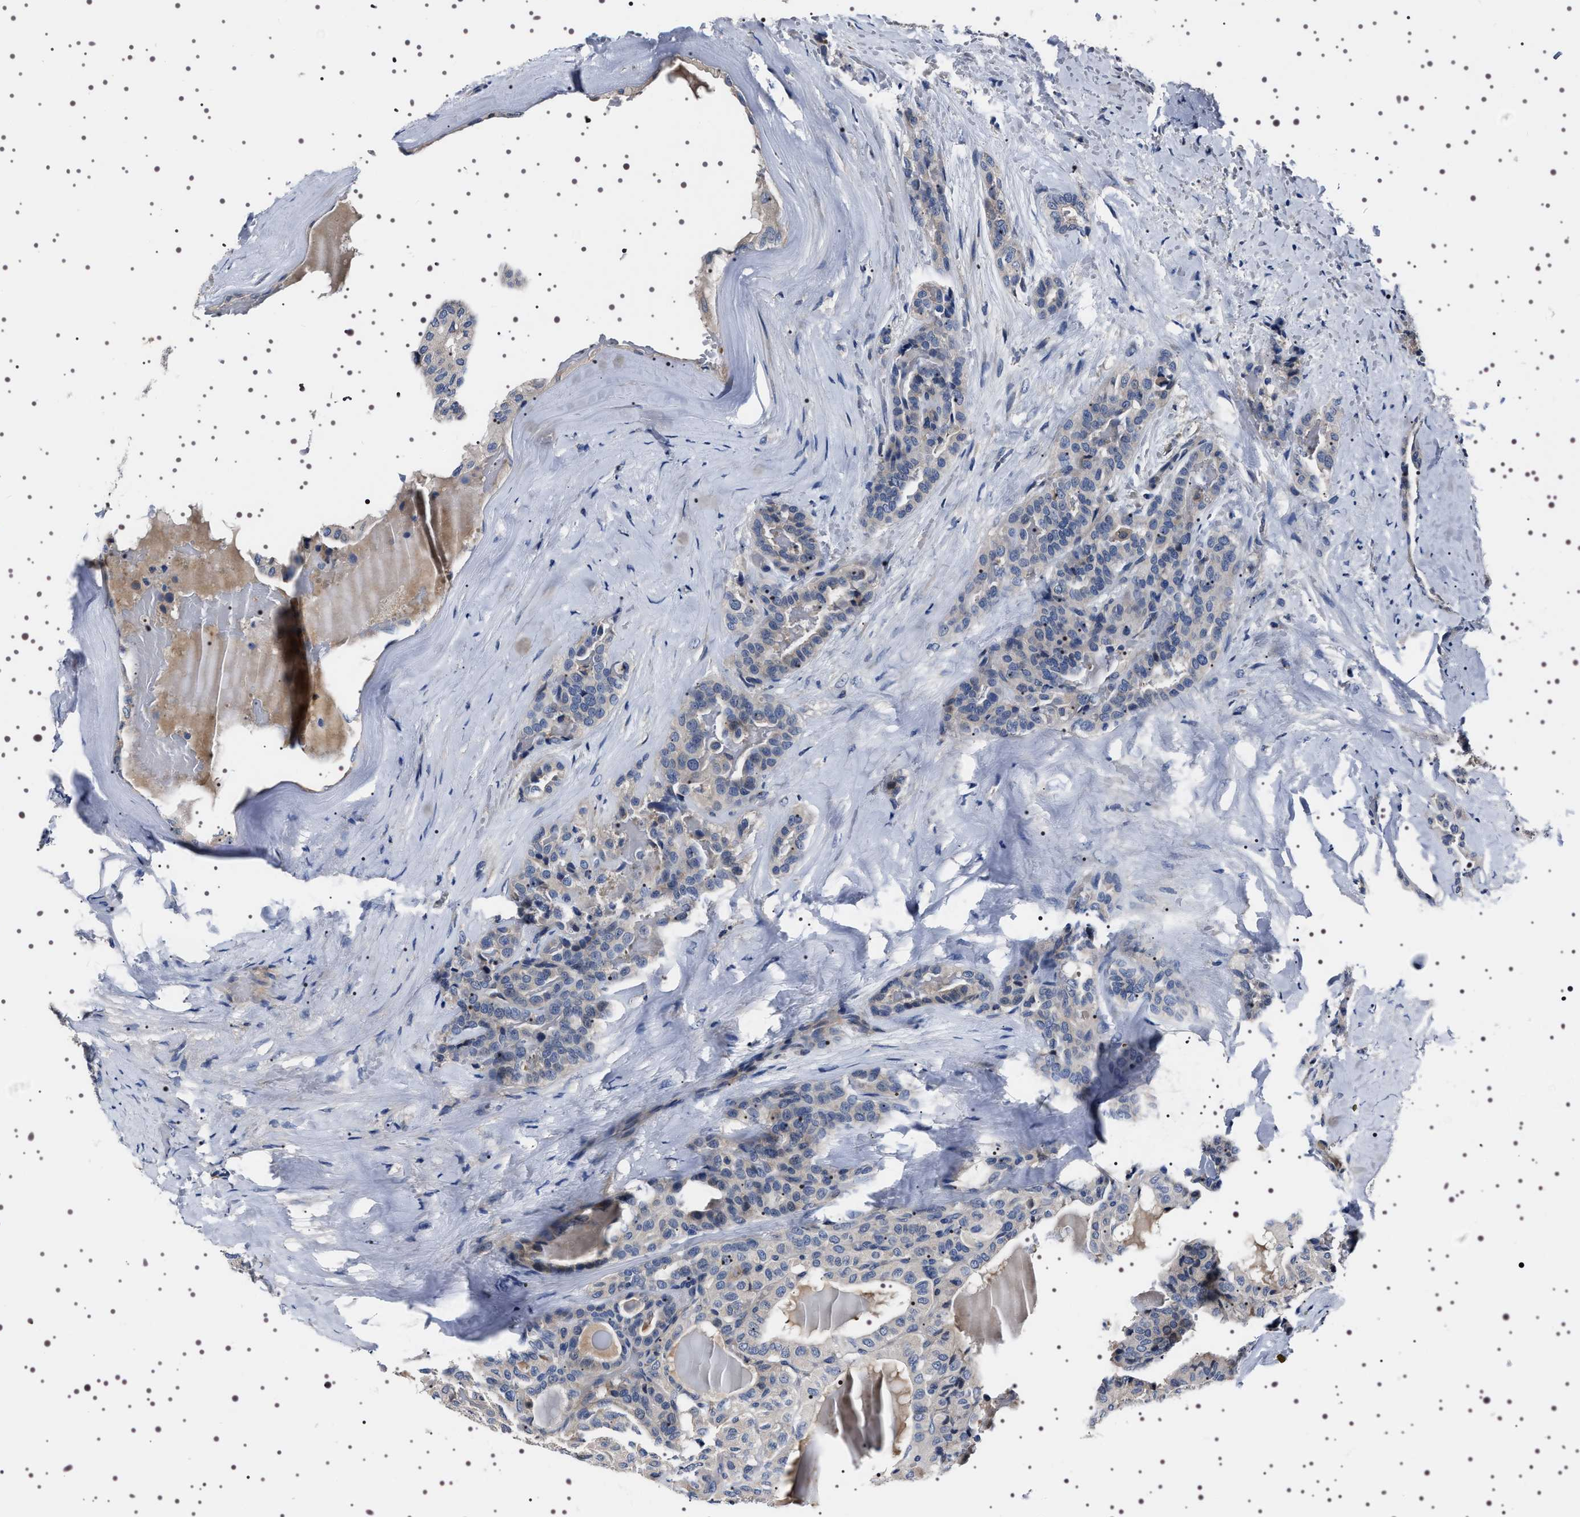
{"staining": {"intensity": "weak", "quantity": "<25%", "location": "cytoplasmic/membranous"}, "tissue": "thyroid cancer", "cell_type": "Tumor cells", "image_type": "cancer", "snomed": [{"axis": "morphology", "description": "Papillary adenocarcinoma, NOS"}, {"axis": "topography", "description": "Thyroid gland"}], "caption": "An image of human thyroid cancer is negative for staining in tumor cells.", "gene": "TARBP1", "patient": {"sex": "male", "age": 77}}